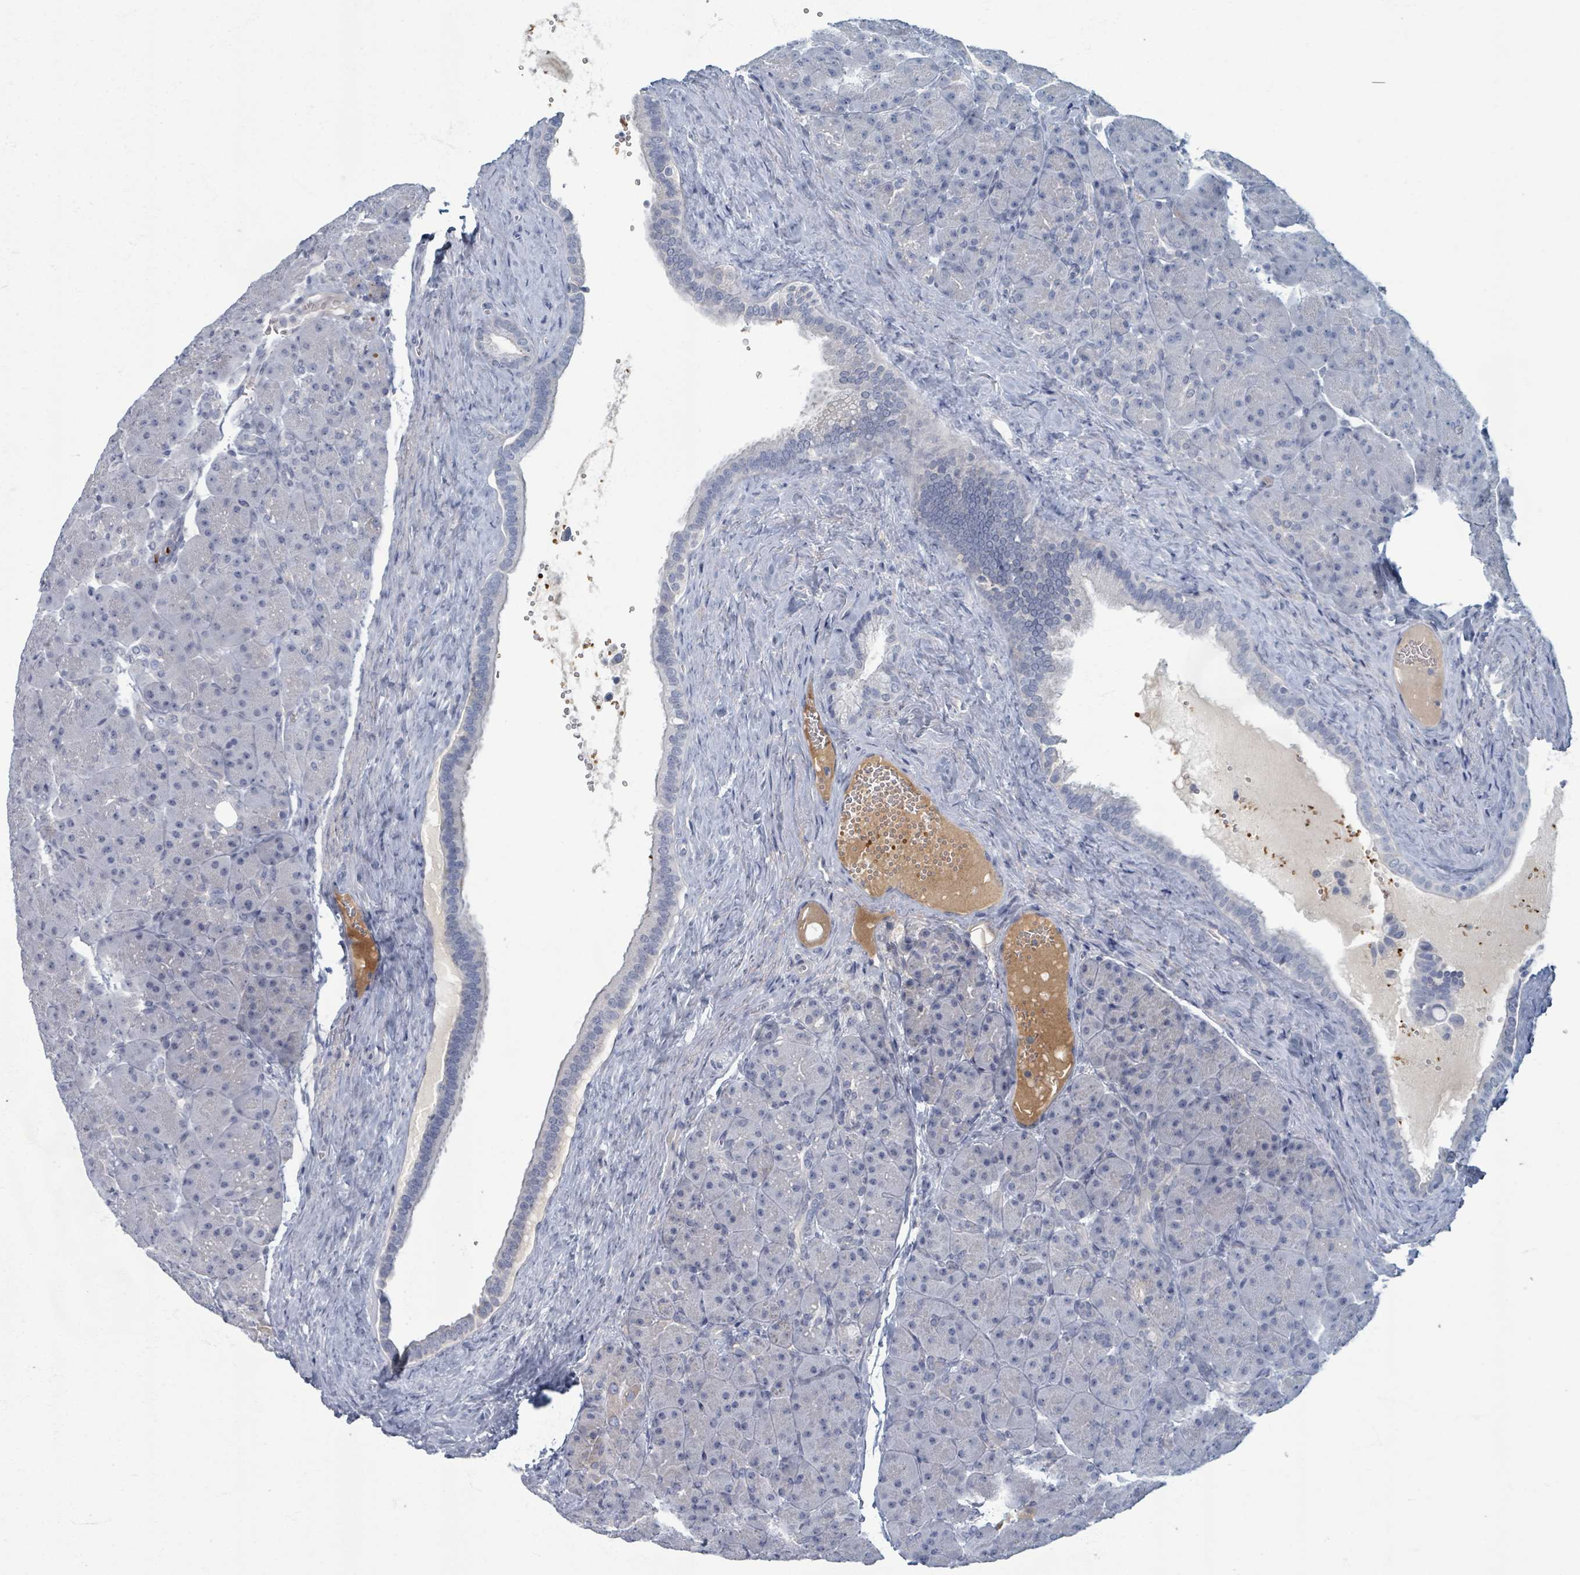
{"staining": {"intensity": "negative", "quantity": "none", "location": "none"}, "tissue": "pancreas", "cell_type": "Exocrine glandular cells", "image_type": "normal", "snomed": [{"axis": "morphology", "description": "Normal tissue, NOS"}, {"axis": "topography", "description": "Pancreas"}], "caption": "Immunohistochemistry micrograph of benign pancreas: pancreas stained with DAB (3,3'-diaminobenzidine) exhibits no significant protein staining in exocrine glandular cells.", "gene": "WNT11", "patient": {"sex": "male", "age": 66}}